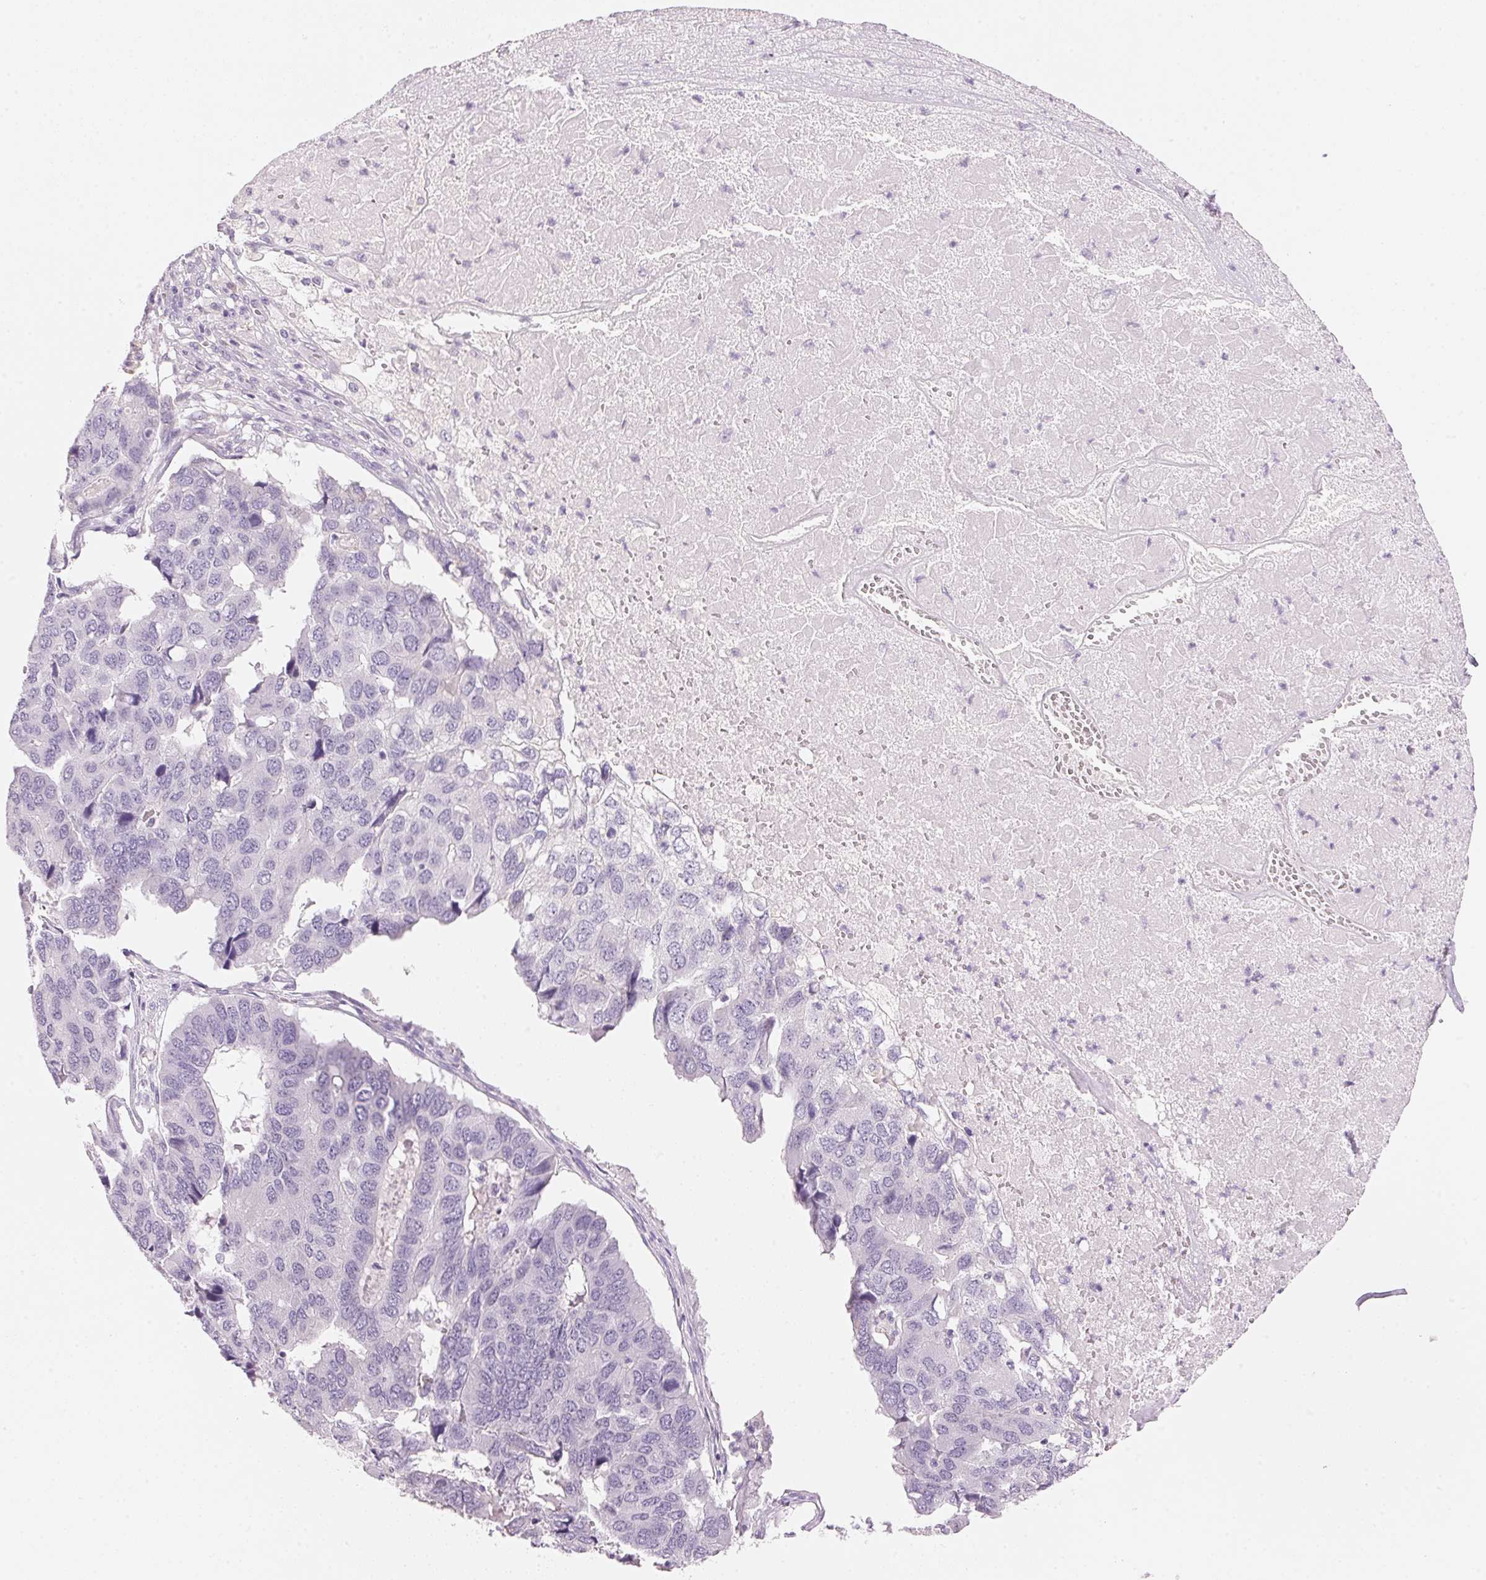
{"staining": {"intensity": "negative", "quantity": "none", "location": "none"}, "tissue": "pancreatic cancer", "cell_type": "Tumor cells", "image_type": "cancer", "snomed": [{"axis": "morphology", "description": "Adenocarcinoma, NOS"}, {"axis": "topography", "description": "Pancreas"}], "caption": "Micrograph shows no protein expression in tumor cells of pancreatic cancer tissue. The staining was performed using DAB (3,3'-diaminobenzidine) to visualize the protein expression in brown, while the nuclei were stained in blue with hematoxylin (Magnification: 20x).", "gene": "CYP11B1", "patient": {"sex": "male", "age": 50}}